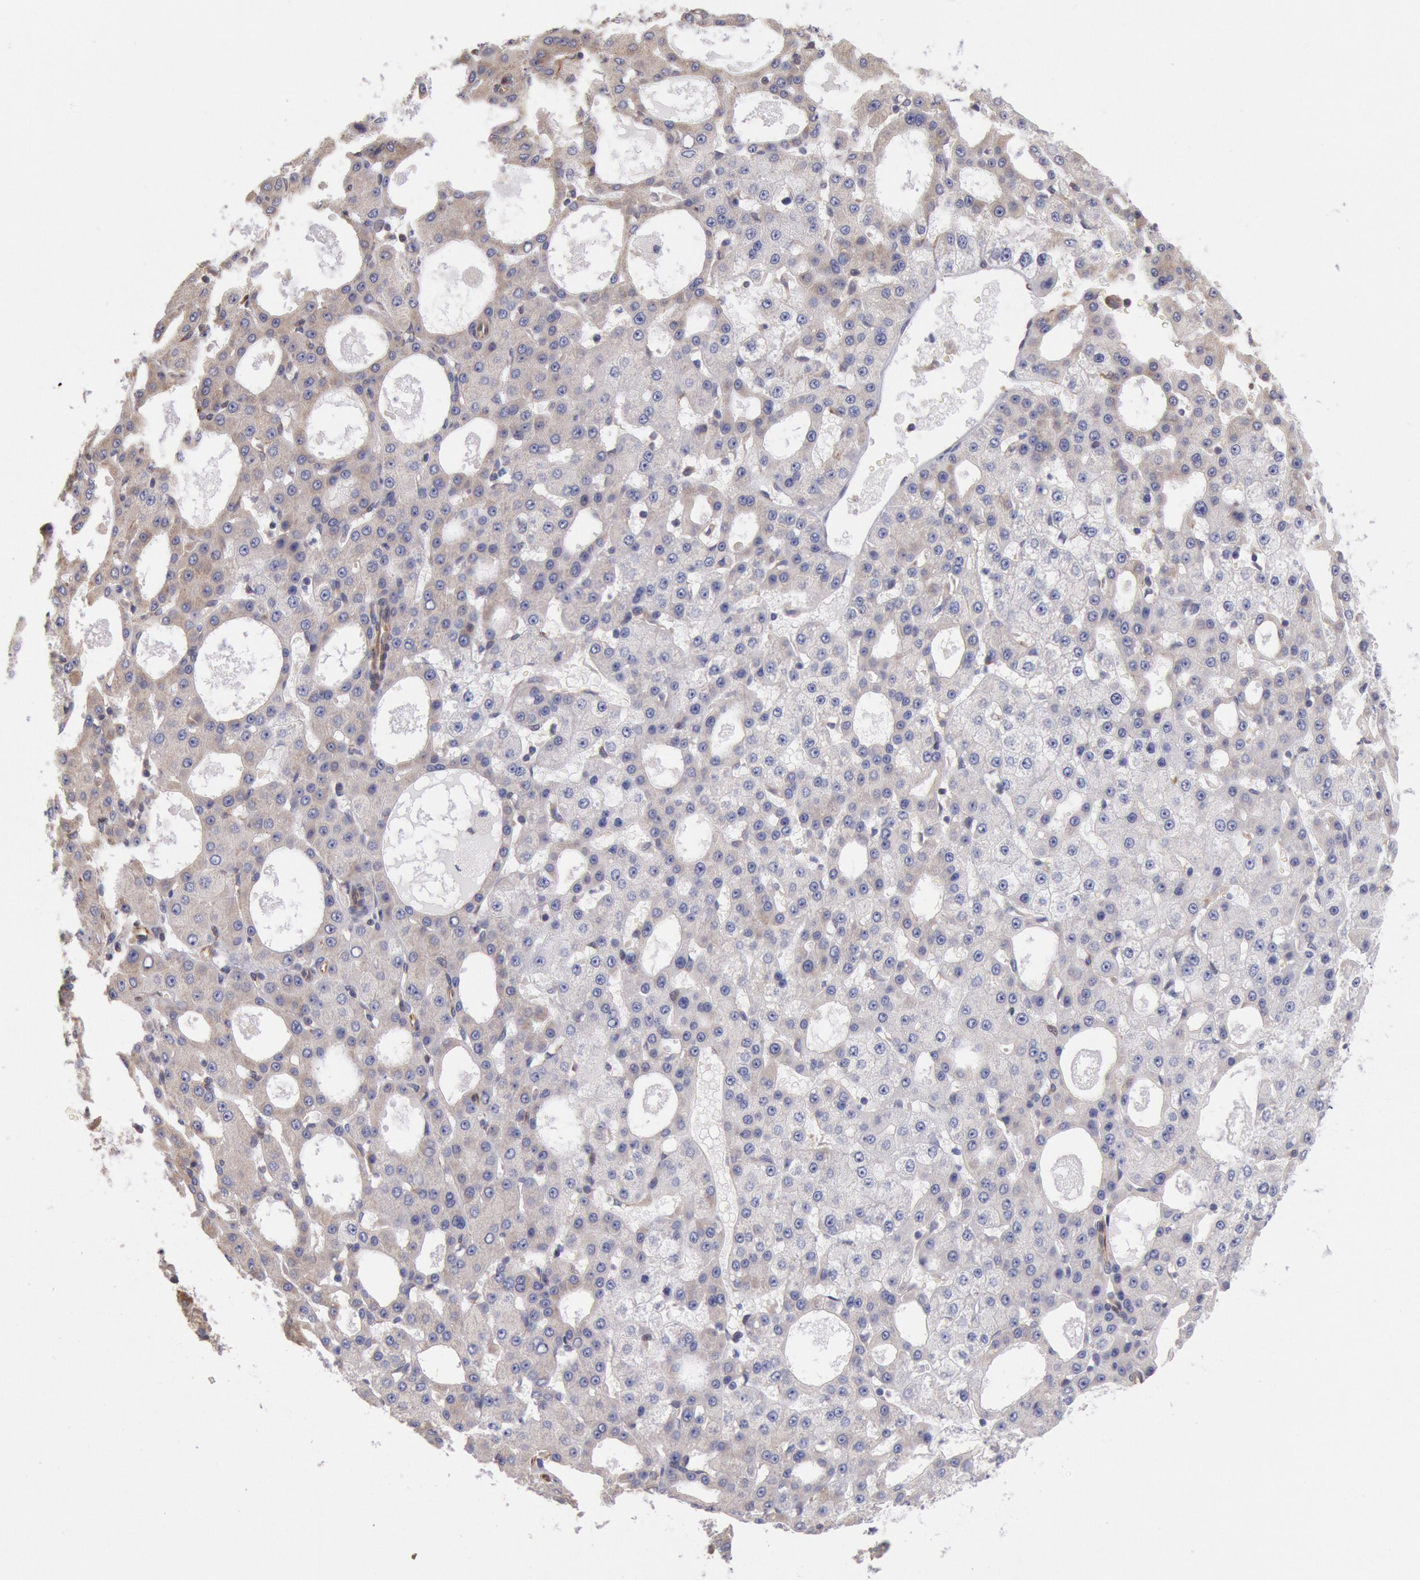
{"staining": {"intensity": "negative", "quantity": "none", "location": "none"}, "tissue": "liver cancer", "cell_type": "Tumor cells", "image_type": "cancer", "snomed": [{"axis": "morphology", "description": "Carcinoma, Hepatocellular, NOS"}, {"axis": "topography", "description": "Liver"}], "caption": "This micrograph is of liver cancer (hepatocellular carcinoma) stained with immunohistochemistry (IHC) to label a protein in brown with the nuclei are counter-stained blue. There is no staining in tumor cells.", "gene": "DRG1", "patient": {"sex": "male", "age": 47}}